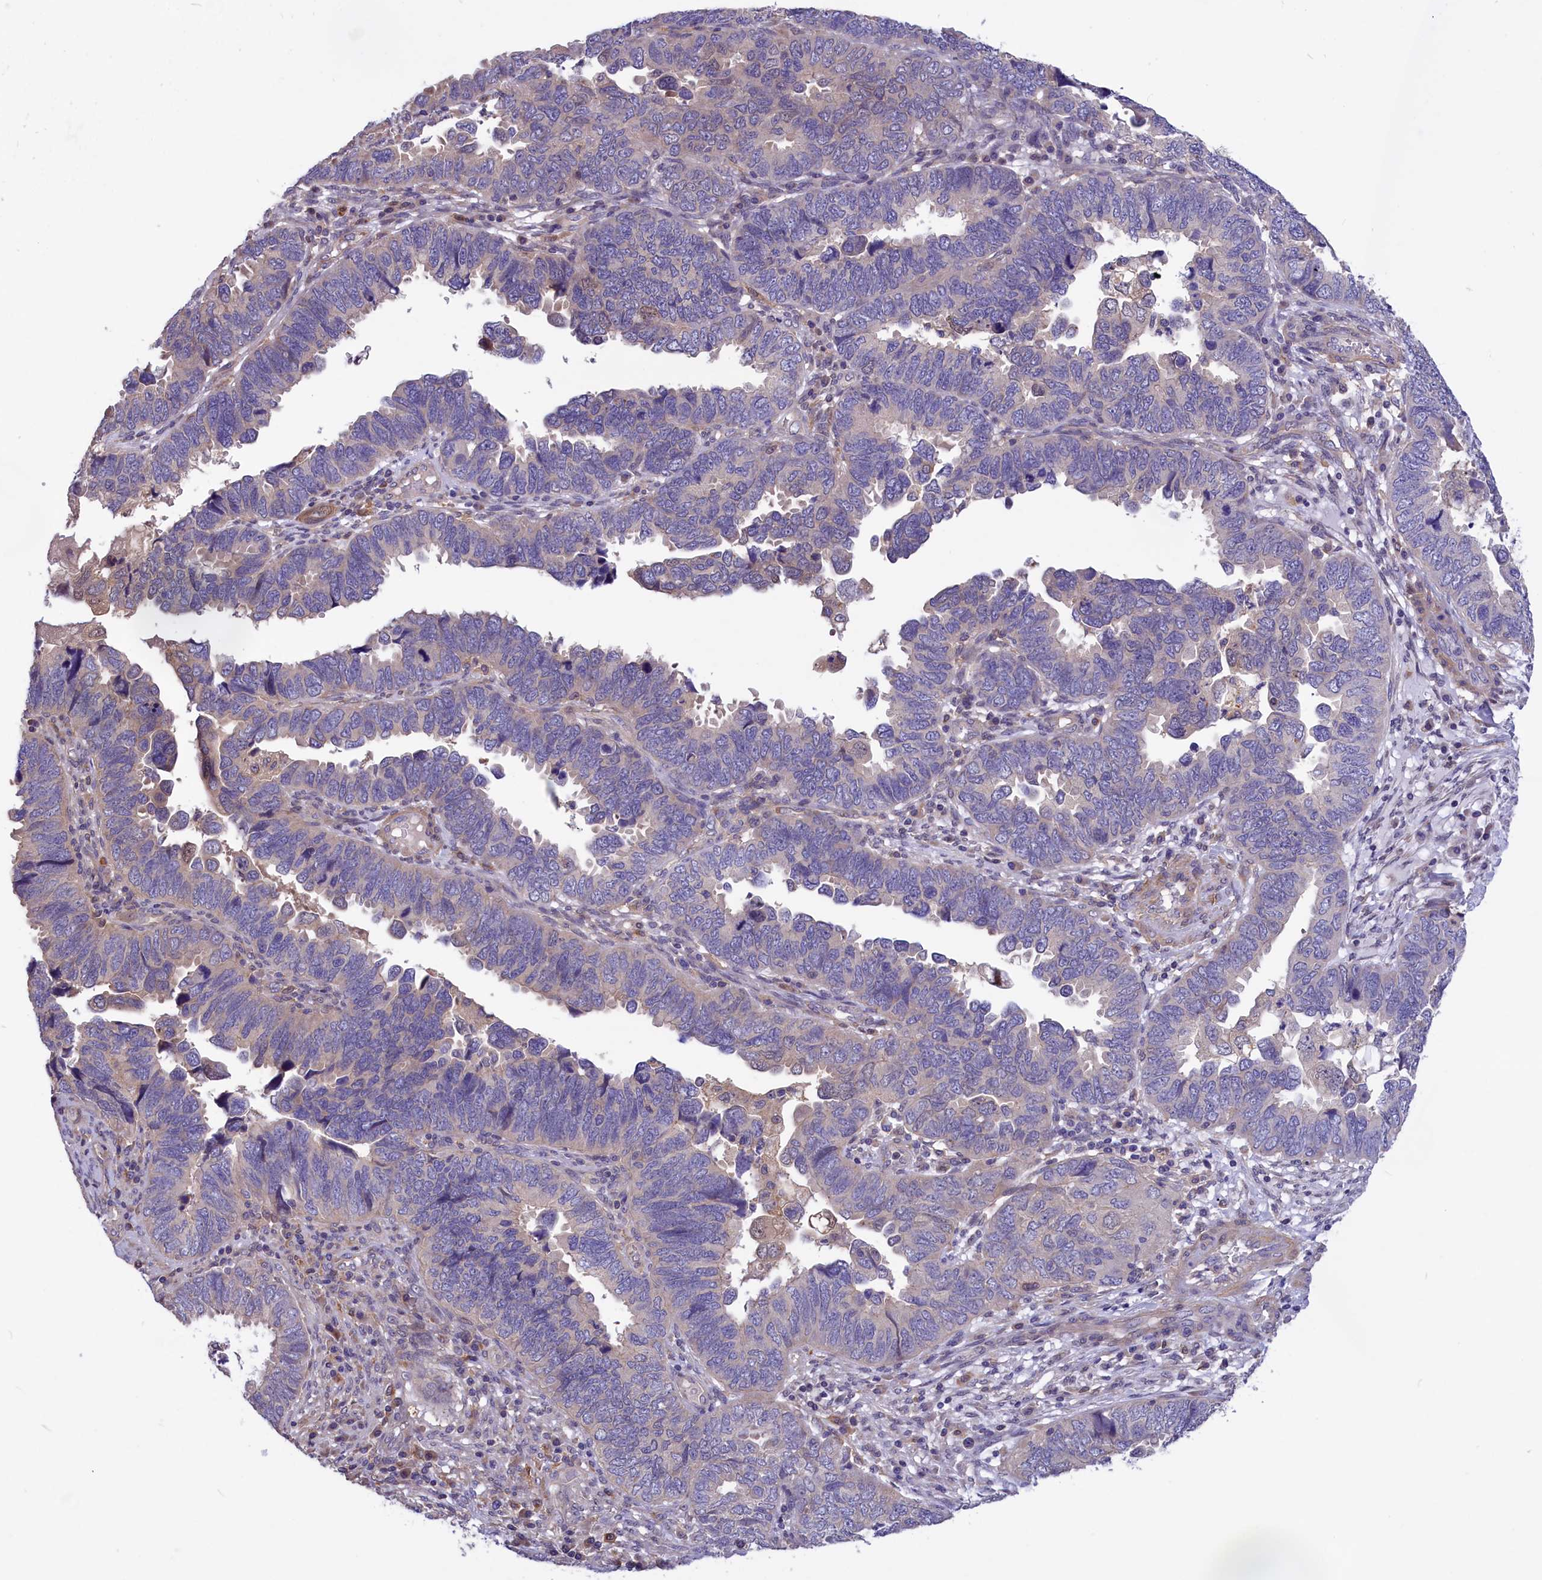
{"staining": {"intensity": "negative", "quantity": "none", "location": "none"}, "tissue": "endometrial cancer", "cell_type": "Tumor cells", "image_type": "cancer", "snomed": [{"axis": "morphology", "description": "Adenocarcinoma, NOS"}, {"axis": "topography", "description": "Endometrium"}], "caption": "An immunohistochemistry micrograph of endometrial cancer is shown. There is no staining in tumor cells of endometrial cancer.", "gene": "AMDHD2", "patient": {"sex": "female", "age": 79}}